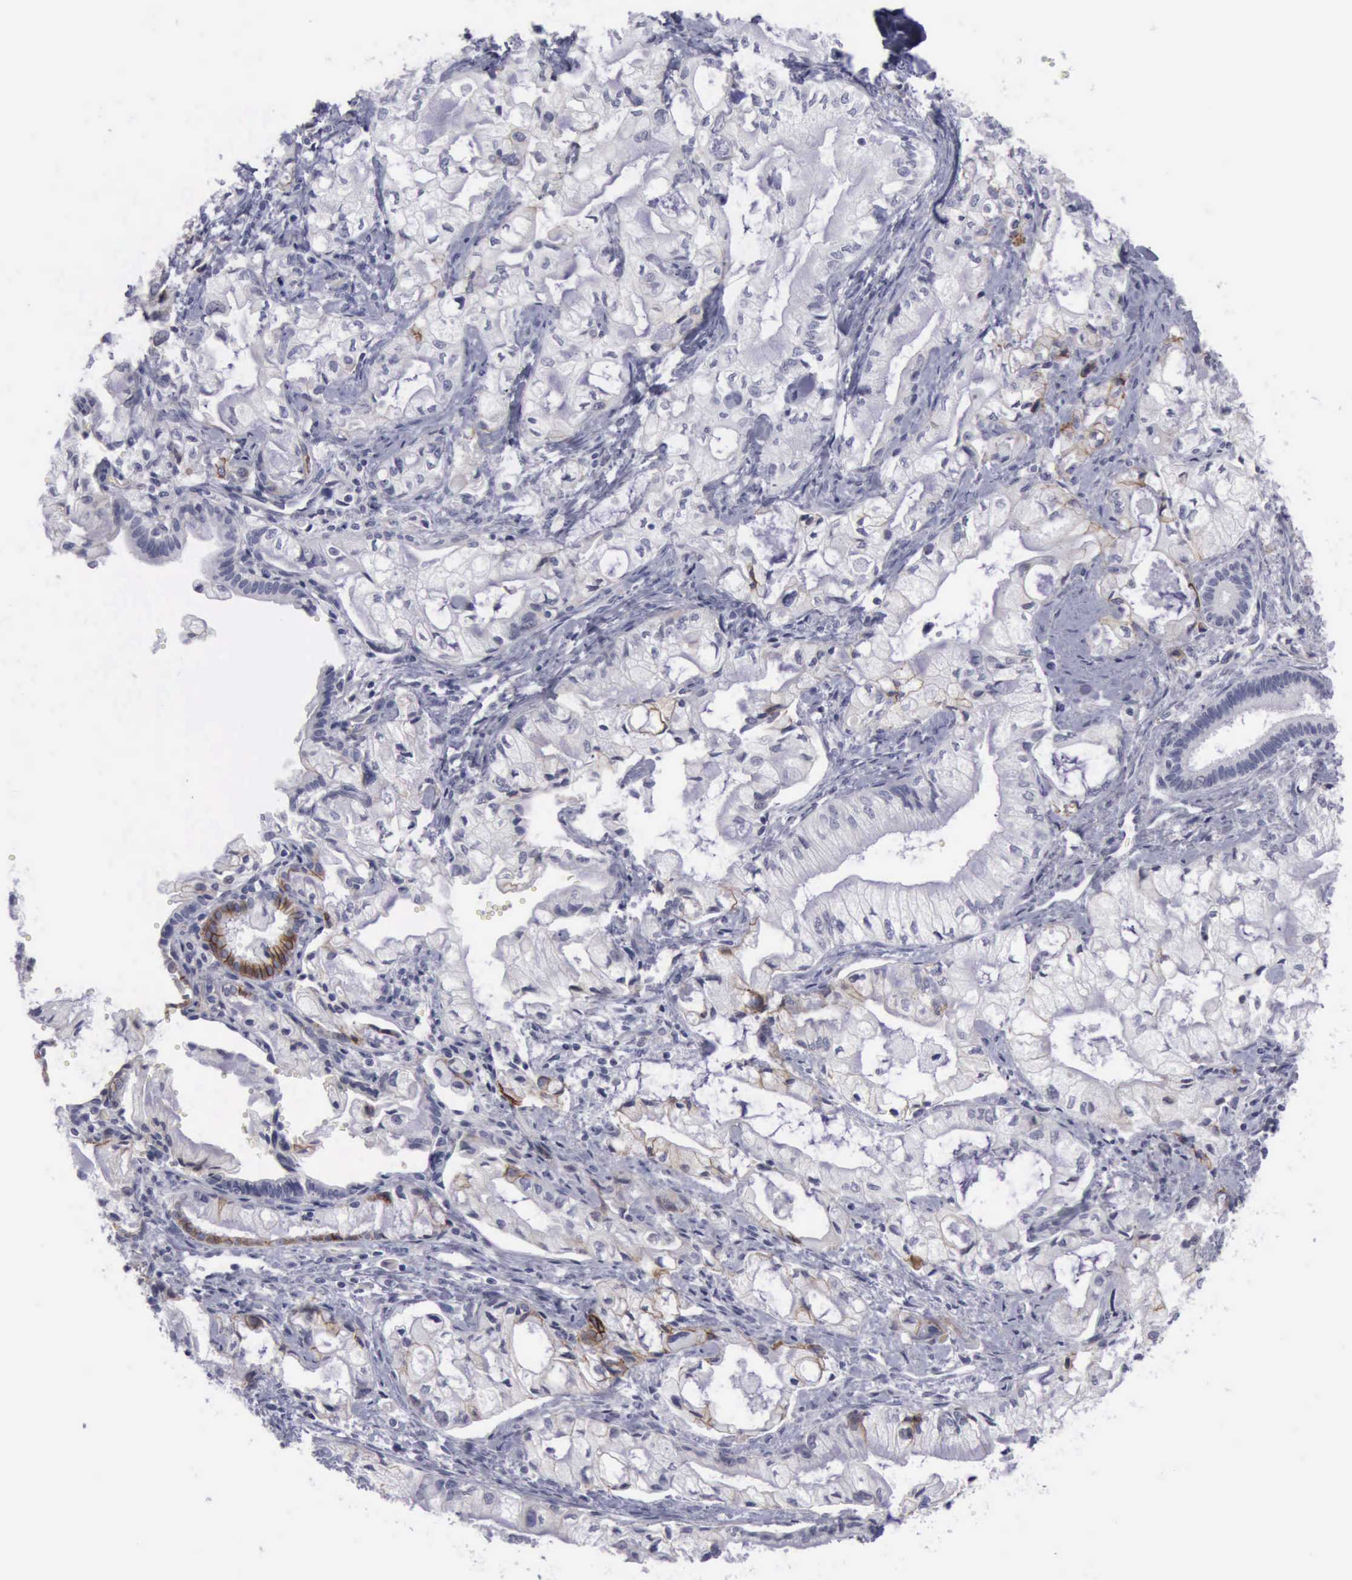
{"staining": {"intensity": "moderate", "quantity": "<25%", "location": "cytoplasmic/membranous"}, "tissue": "pancreatic cancer", "cell_type": "Tumor cells", "image_type": "cancer", "snomed": [{"axis": "morphology", "description": "Adenocarcinoma, NOS"}, {"axis": "topography", "description": "Pancreas"}], "caption": "Human pancreatic adenocarcinoma stained for a protein (brown) displays moderate cytoplasmic/membranous positive staining in approximately <25% of tumor cells.", "gene": "CDH2", "patient": {"sex": "male", "age": 79}}